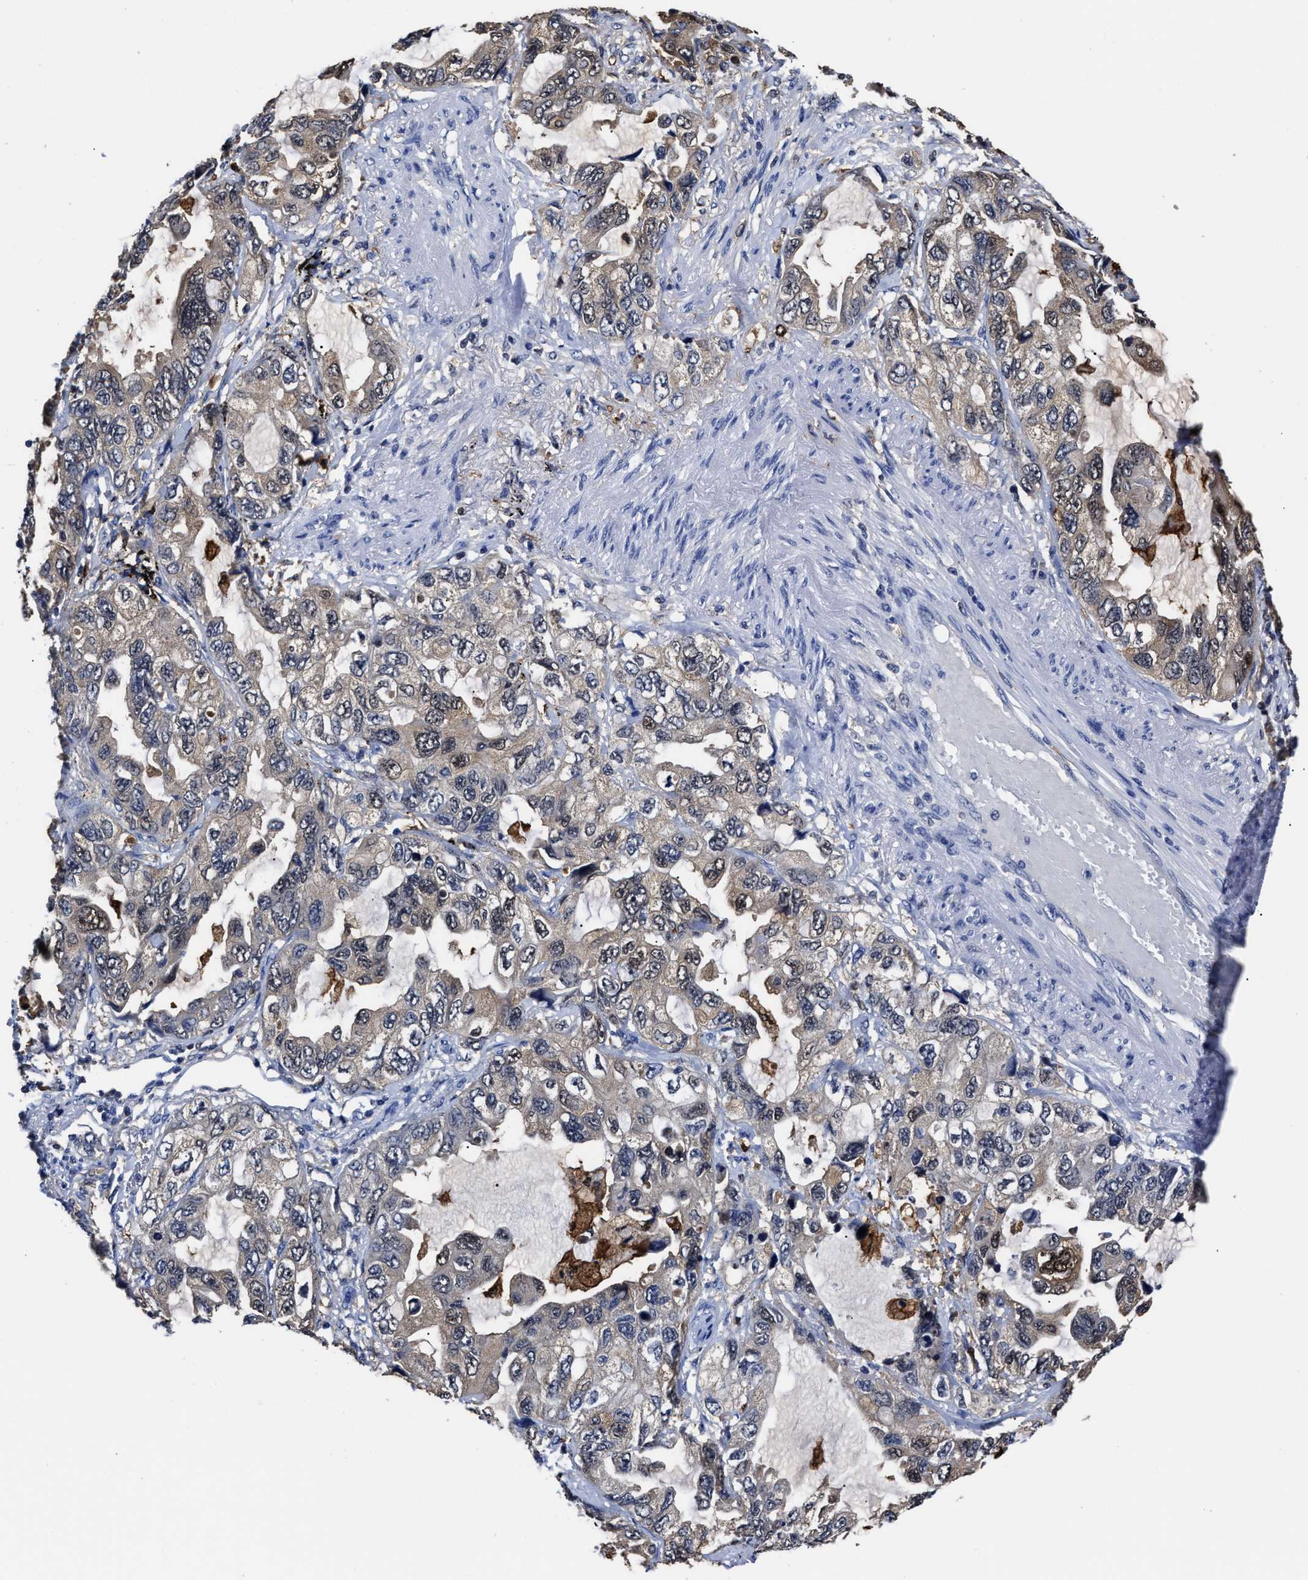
{"staining": {"intensity": "moderate", "quantity": "<25%", "location": "cytoplasmic/membranous,nuclear"}, "tissue": "lung cancer", "cell_type": "Tumor cells", "image_type": "cancer", "snomed": [{"axis": "morphology", "description": "Squamous cell carcinoma, NOS"}, {"axis": "topography", "description": "Lung"}], "caption": "Immunohistochemical staining of human lung cancer demonstrates low levels of moderate cytoplasmic/membranous and nuclear positivity in approximately <25% of tumor cells. (DAB IHC, brown staining for protein, blue staining for nuclei).", "gene": "PRPF4B", "patient": {"sex": "female", "age": 73}}